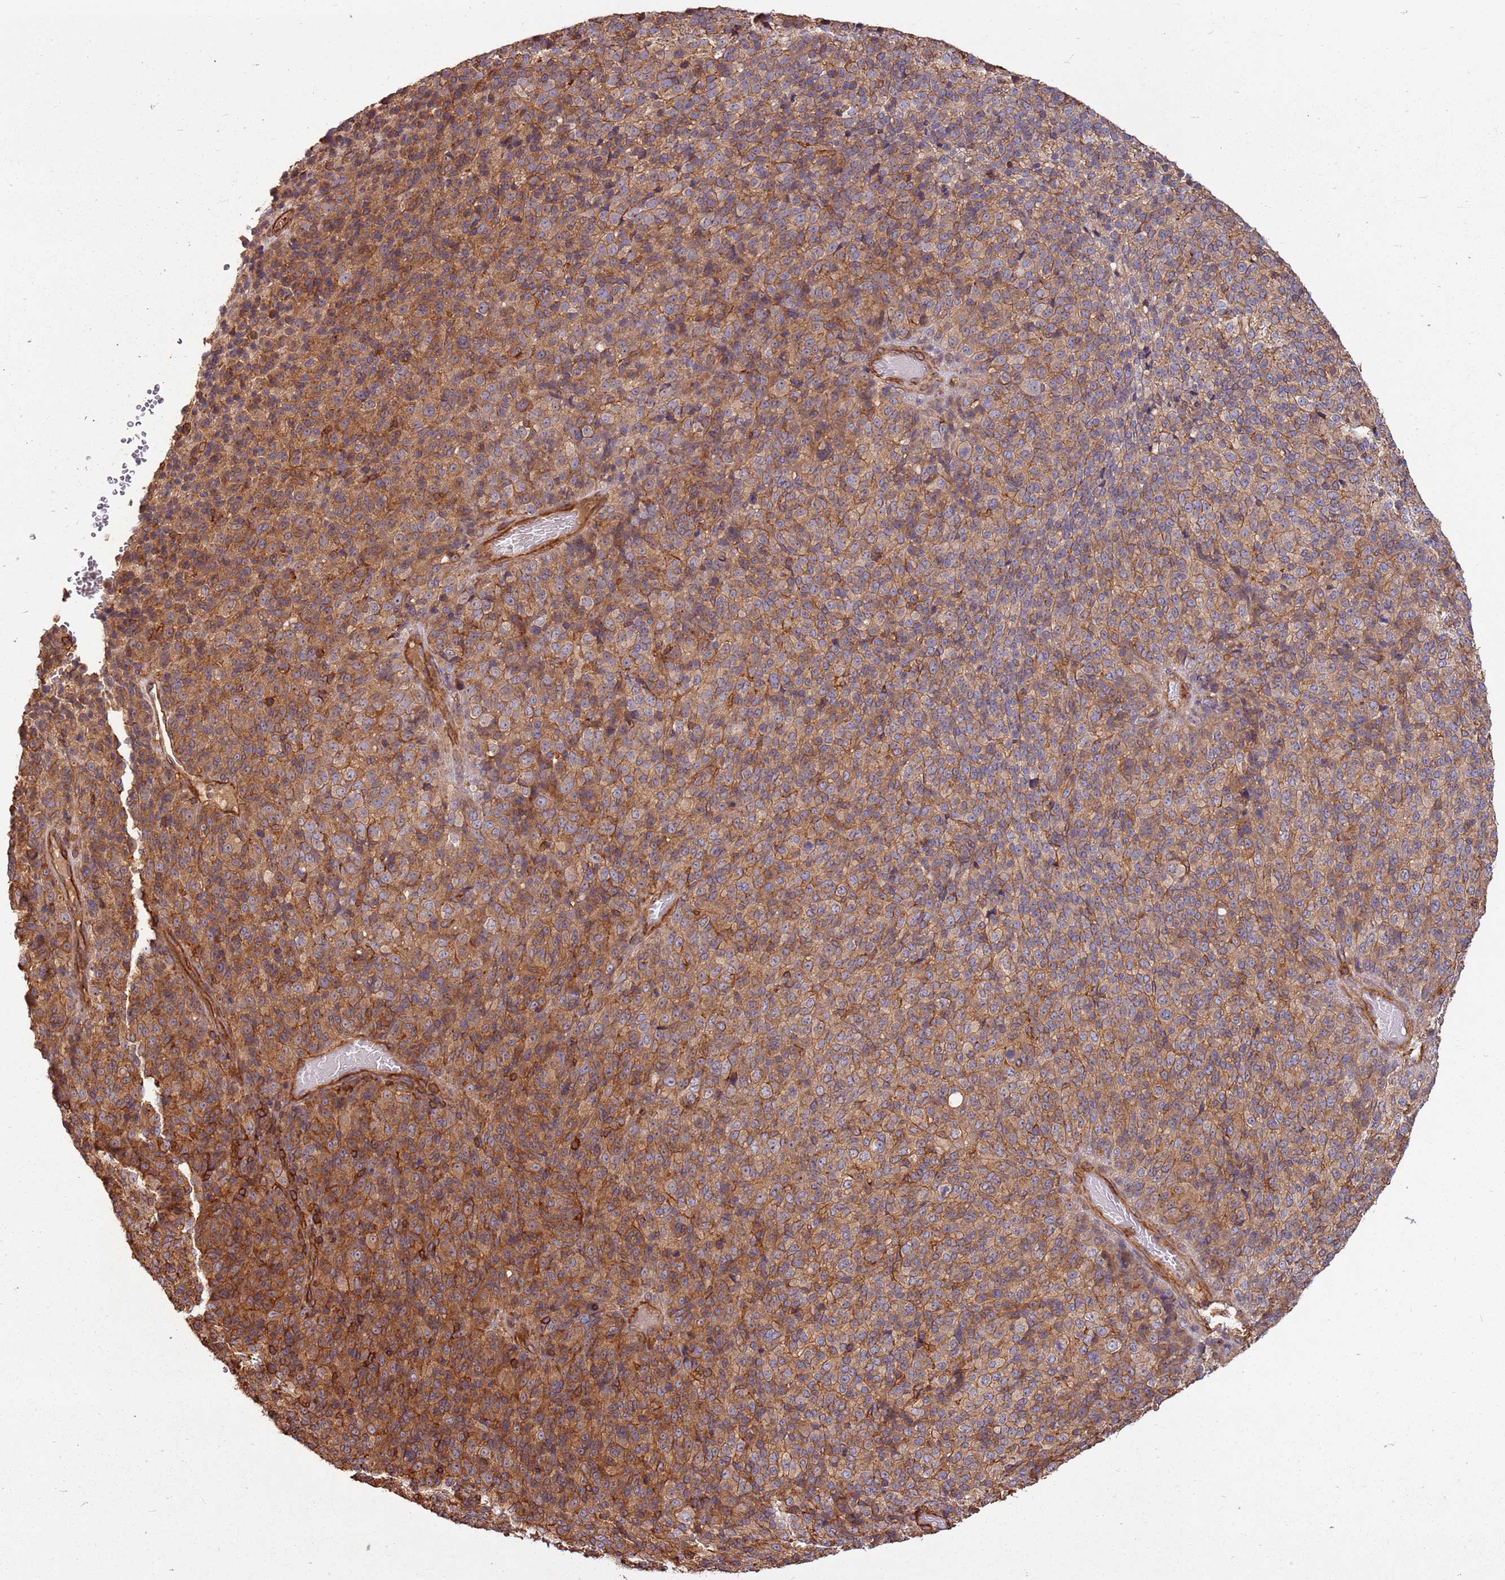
{"staining": {"intensity": "moderate", "quantity": ">75%", "location": "cytoplasmic/membranous"}, "tissue": "melanoma", "cell_type": "Tumor cells", "image_type": "cancer", "snomed": [{"axis": "morphology", "description": "Malignant melanoma, Metastatic site"}, {"axis": "topography", "description": "Brain"}], "caption": "Immunohistochemistry (IHC) image of neoplastic tissue: malignant melanoma (metastatic site) stained using immunohistochemistry displays medium levels of moderate protein expression localized specifically in the cytoplasmic/membranous of tumor cells, appearing as a cytoplasmic/membranous brown color.", "gene": "ACVR2A", "patient": {"sex": "female", "age": 56}}